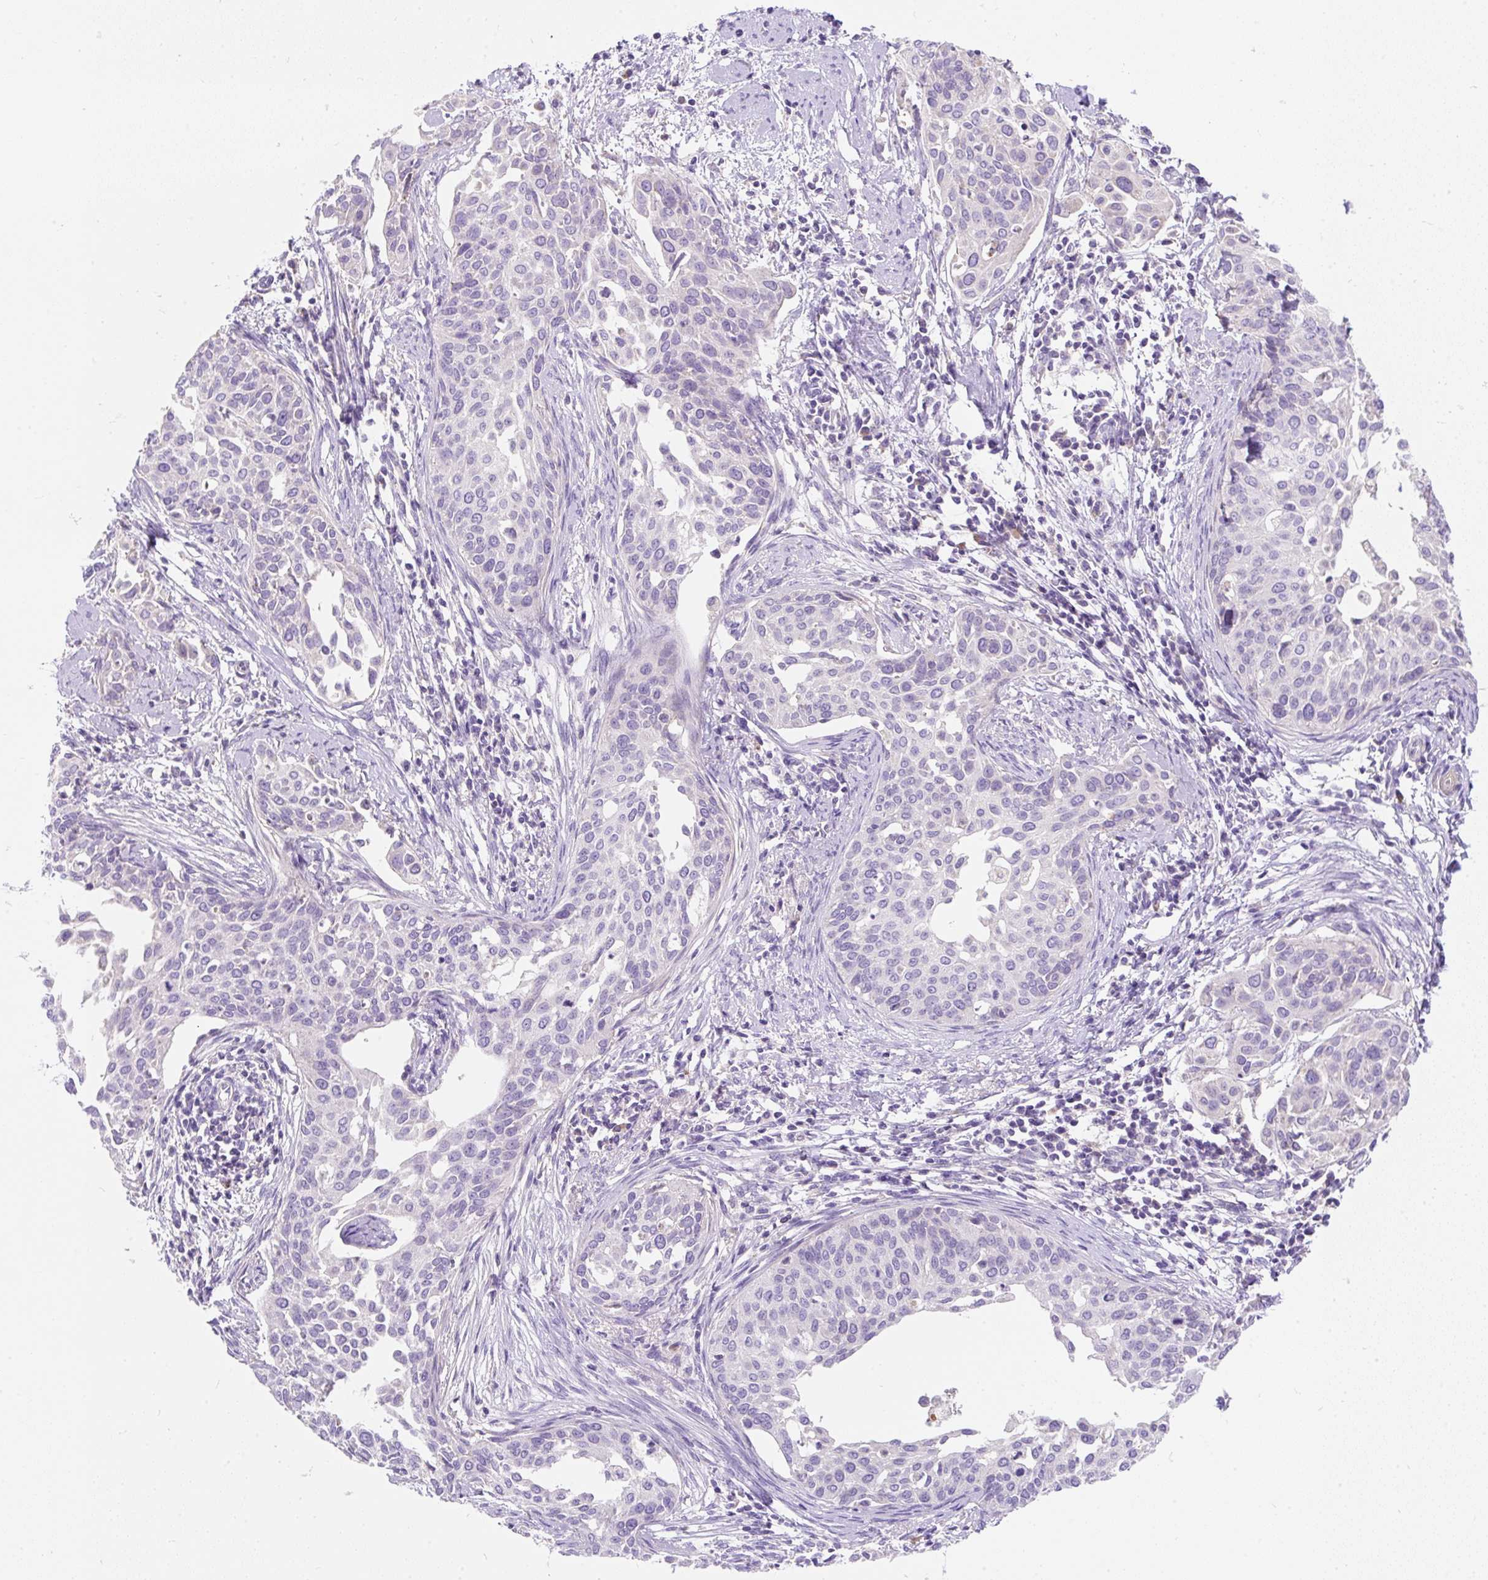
{"staining": {"intensity": "negative", "quantity": "none", "location": "none"}, "tissue": "cervical cancer", "cell_type": "Tumor cells", "image_type": "cancer", "snomed": [{"axis": "morphology", "description": "Squamous cell carcinoma, NOS"}, {"axis": "topography", "description": "Cervix"}], "caption": "High magnification brightfield microscopy of cervical cancer (squamous cell carcinoma) stained with DAB (brown) and counterstained with hematoxylin (blue): tumor cells show no significant expression.", "gene": "SUSD5", "patient": {"sex": "female", "age": 44}}